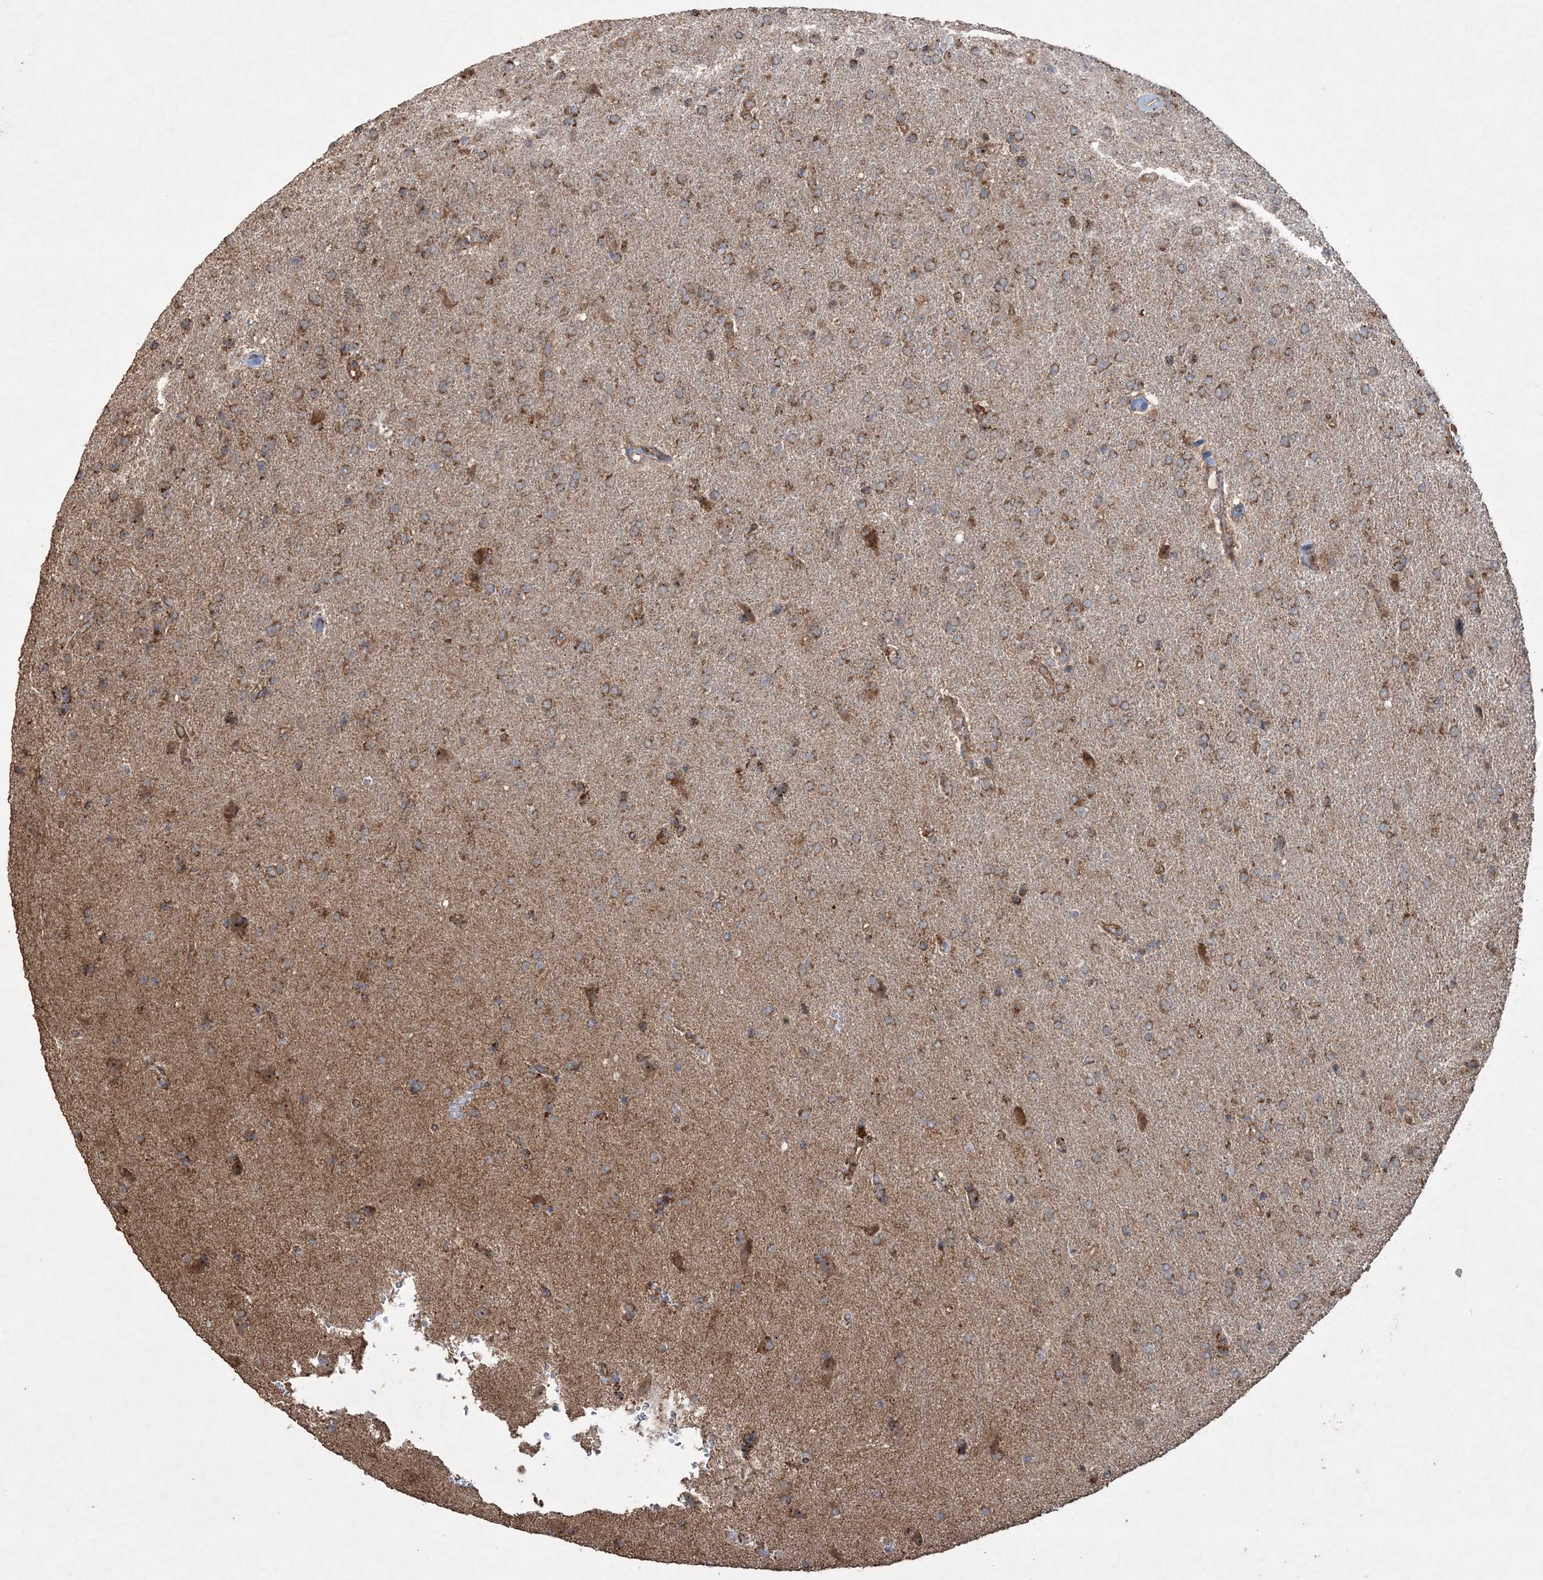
{"staining": {"intensity": "moderate", "quantity": ">75%", "location": "cytoplasmic/membranous"}, "tissue": "glioma", "cell_type": "Tumor cells", "image_type": "cancer", "snomed": [{"axis": "morphology", "description": "Glioma, malignant, High grade"}, {"axis": "topography", "description": "Brain"}], "caption": "This image exhibits IHC staining of human glioma, with medium moderate cytoplasmic/membranous staining in approximately >75% of tumor cells.", "gene": "TTC7A", "patient": {"sex": "male", "age": 72}}